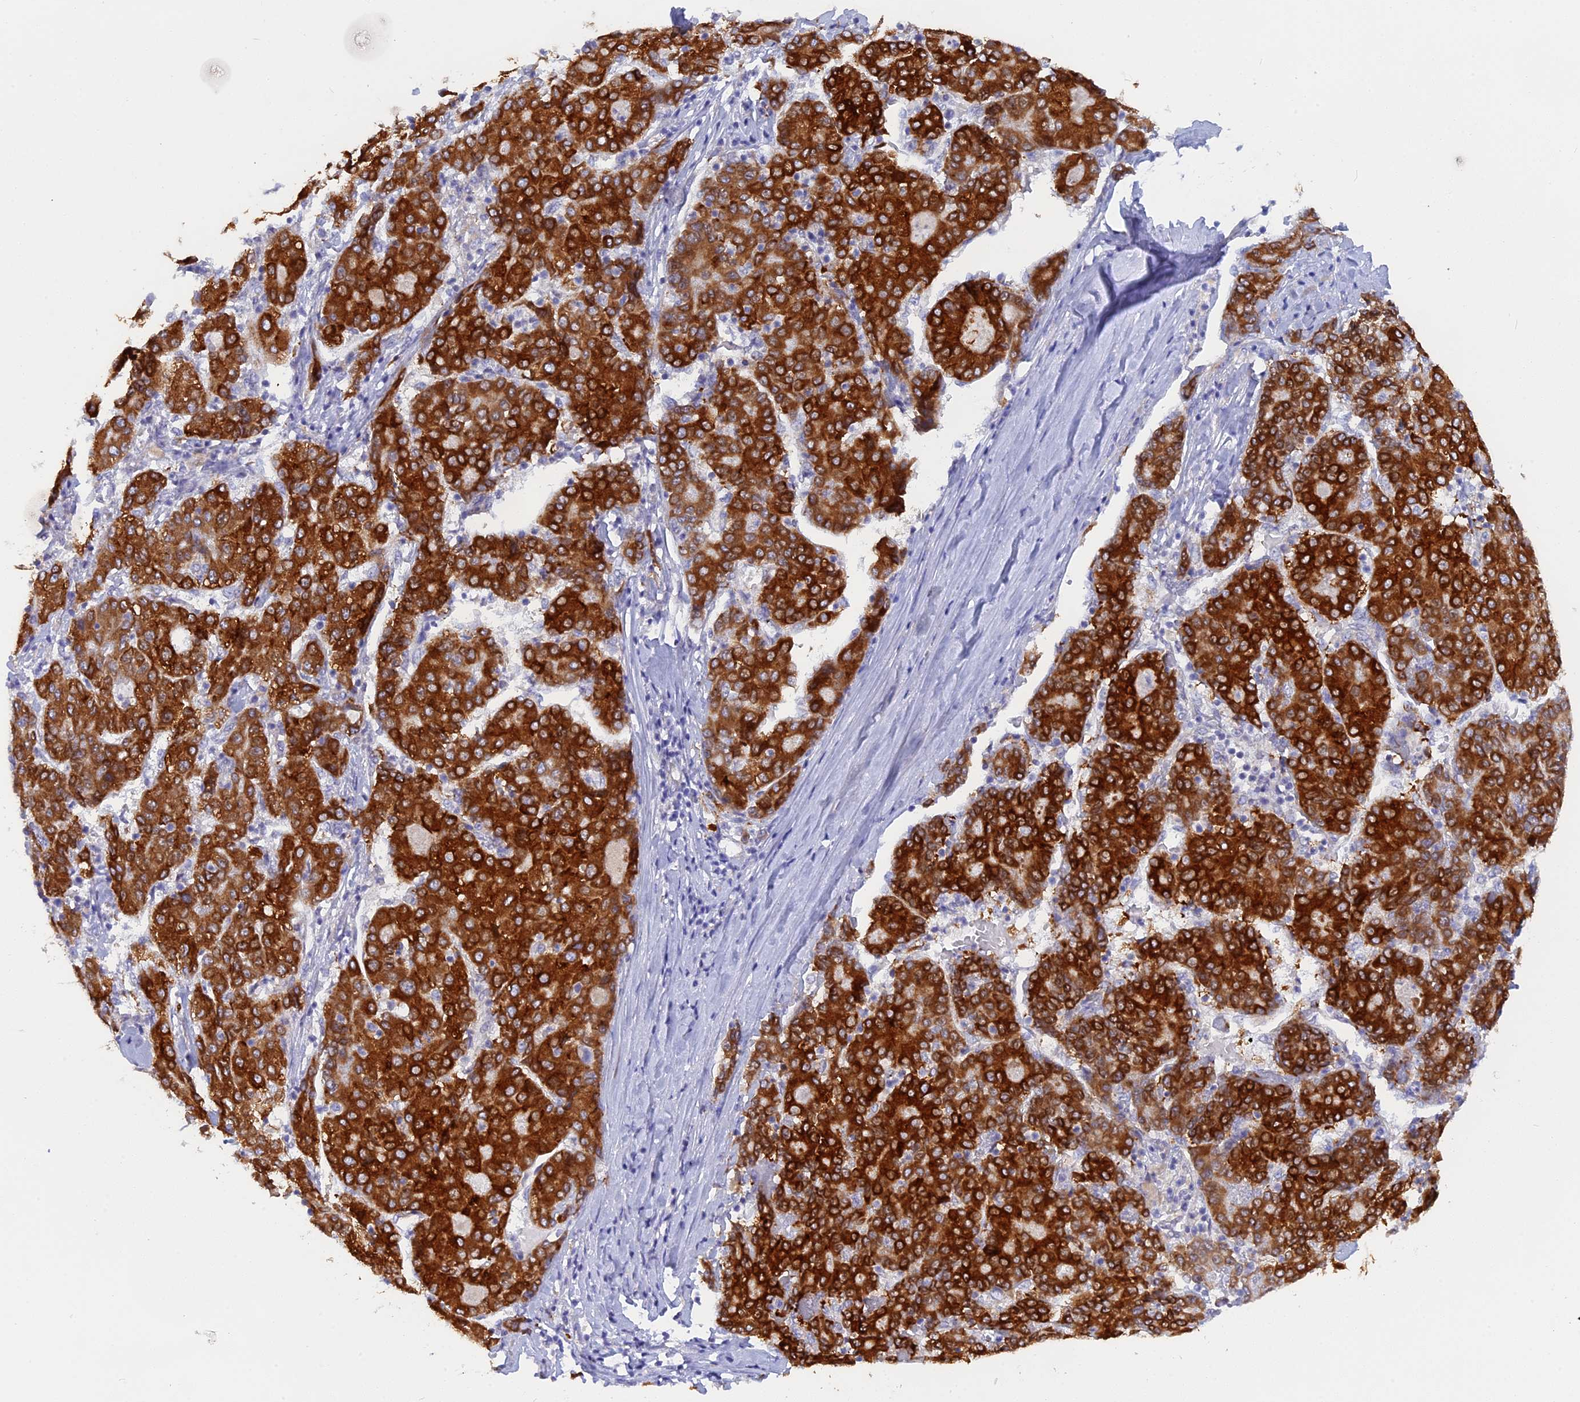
{"staining": {"intensity": "strong", "quantity": ">75%", "location": "cytoplasmic/membranous"}, "tissue": "liver cancer", "cell_type": "Tumor cells", "image_type": "cancer", "snomed": [{"axis": "morphology", "description": "Carcinoma, Hepatocellular, NOS"}, {"axis": "topography", "description": "Liver"}], "caption": "Brown immunohistochemical staining in liver cancer (hepatocellular carcinoma) shows strong cytoplasmic/membranous staining in about >75% of tumor cells. The staining was performed using DAB to visualize the protein expression in brown, while the nuclei were stained in blue with hematoxylin (Magnification: 20x).", "gene": "TLCD1", "patient": {"sex": "male", "age": 65}}